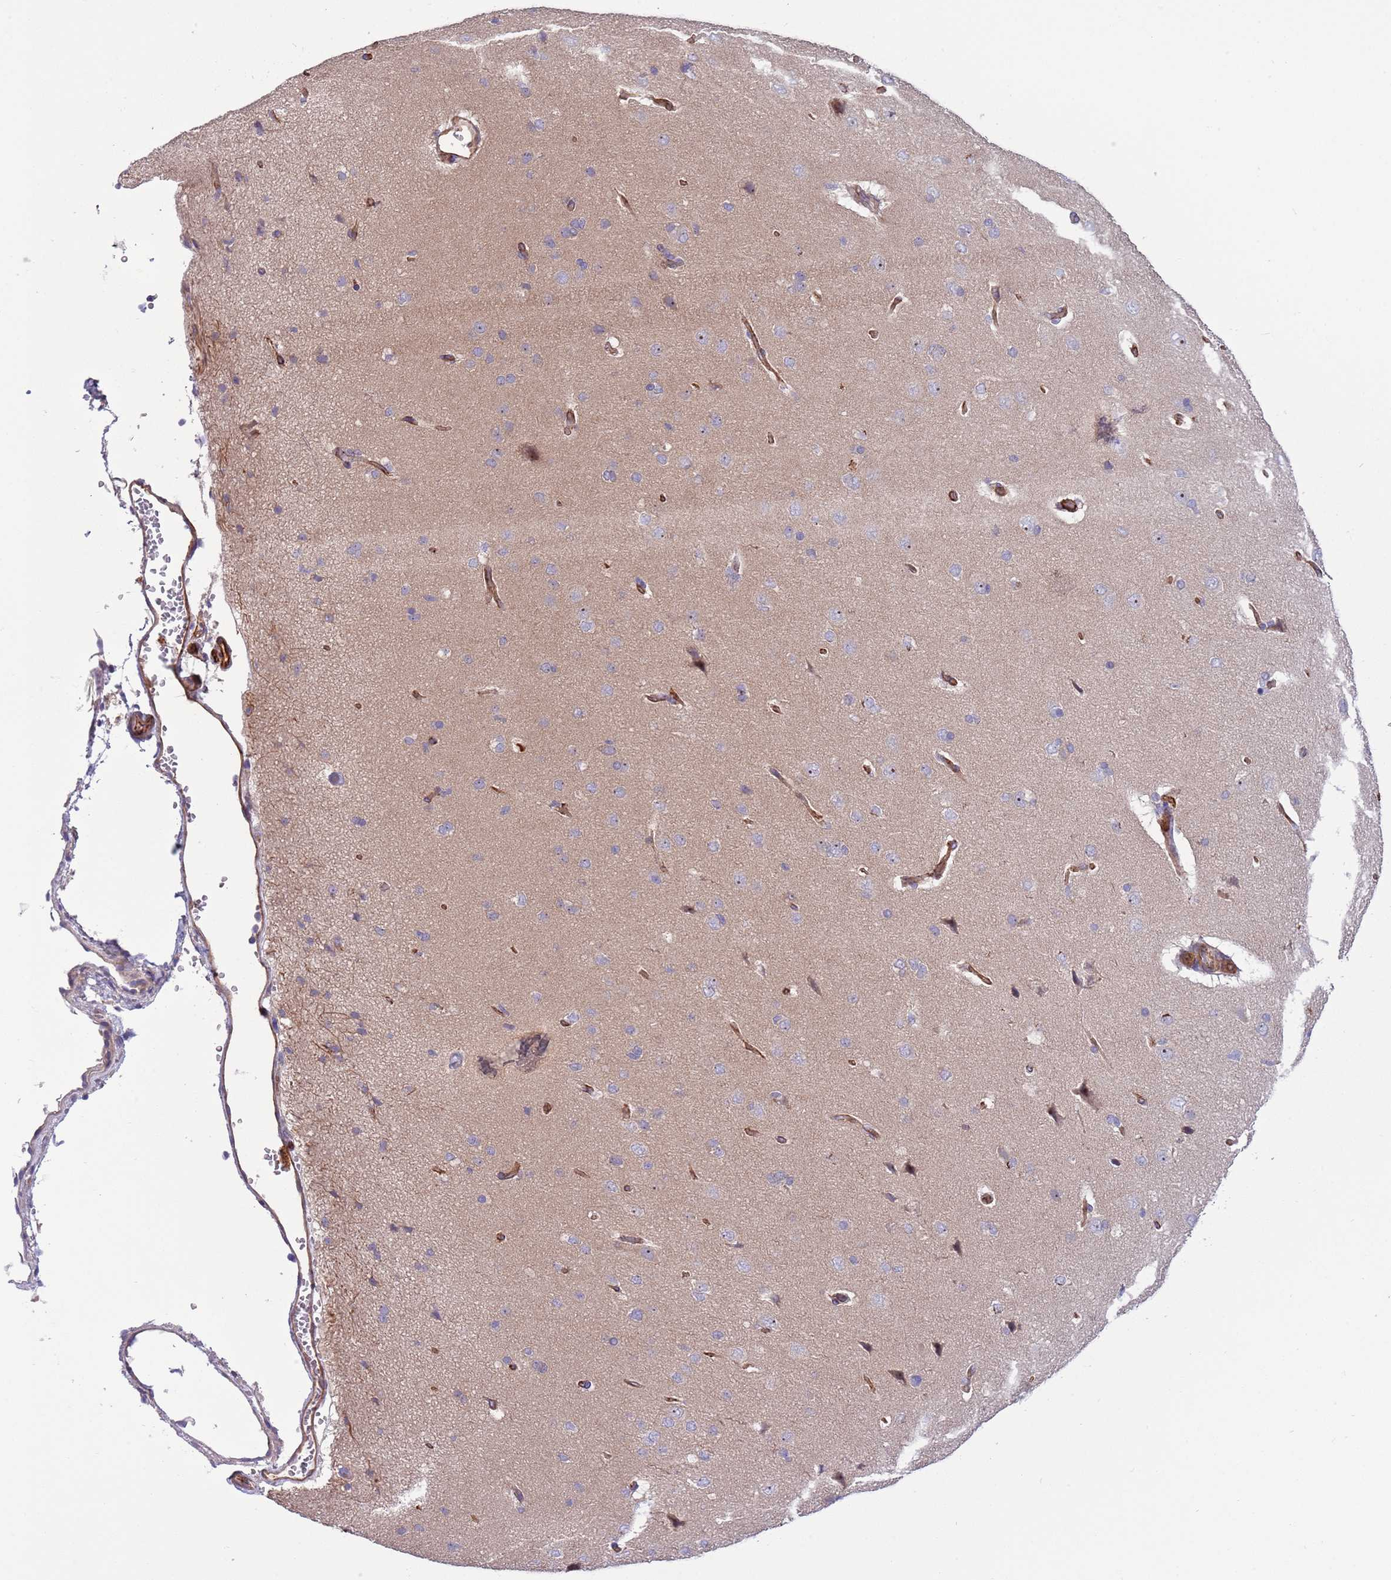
{"staining": {"intensity": "strong", "quantity": ">75%", "location": "cytoplasmic/membranous"}, "tissue": "cerebral cortex", "cell_type": "Endothelial cells", "image_type": "normal", "snomed": [{"axis": "morphology", "description": "Normal tissue, NOS"}, {"axis": "topography", "description": "Cerebral cortex"}], "caption": "The immunohistochemical stain highlights strong cytoplasmic/membranous staining in endothelial cells of normal cerebral cortex.", "gene": "GAS2L3", "patient": {"sex": "male", "age": 62}}